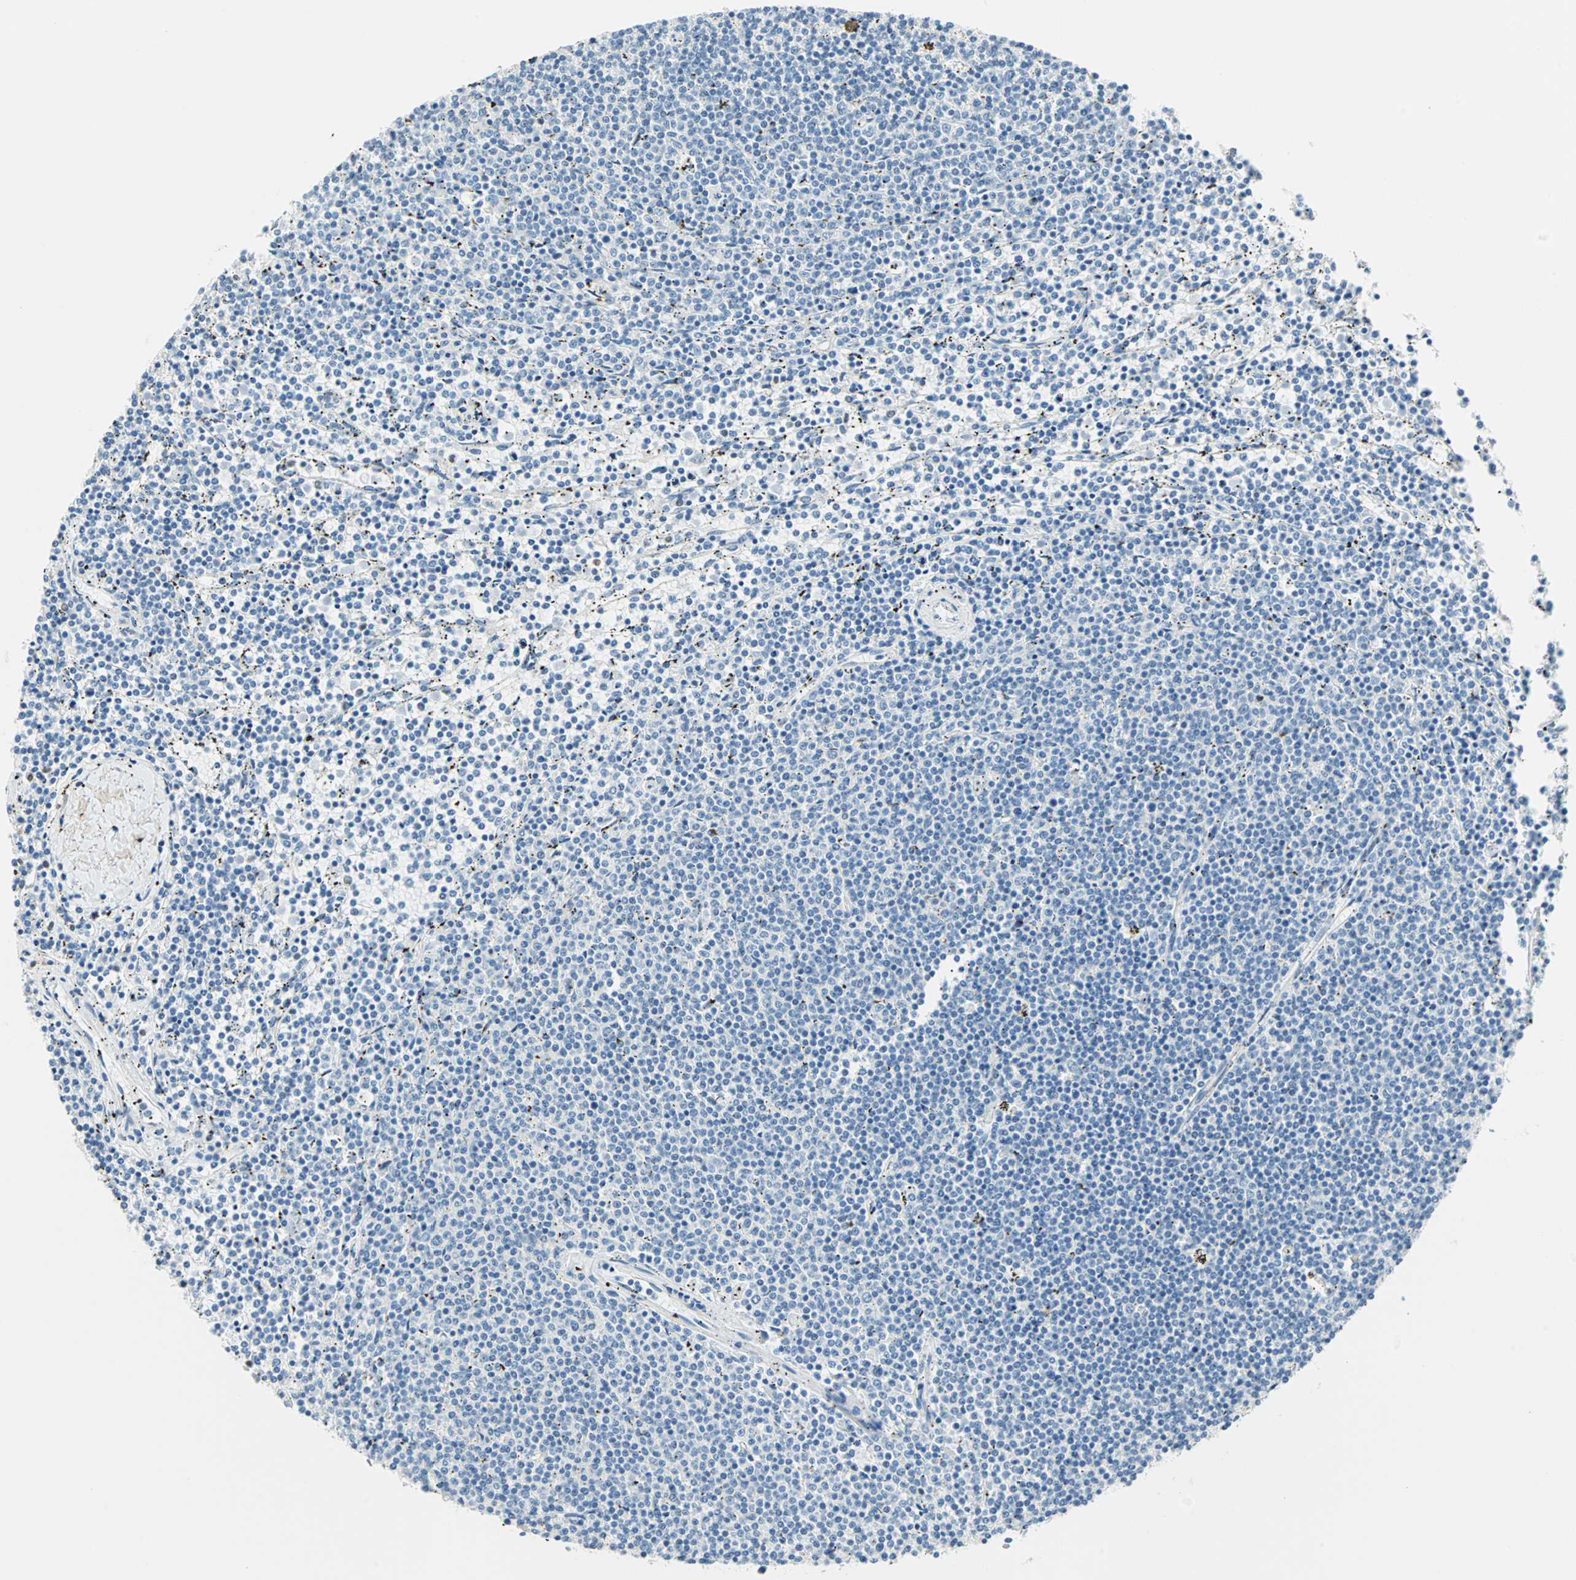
{"staining": {"intensity": "negative", "quantity": "none", "location": "none"}, "tissue": "lymphoma", "cell_type": "Tumor cells", "image_type": "cancer", "snomed": [{"axis": "morphology", "description": "Malignant lymphoma, non-Hodgkin's type, Low grade"}, {"axis": "topography", "description": "Spleen"}], "caption": "Immunohistochemistry (IHC) micrograph of malignant lymphoma, non-Hodgkin's type (low-grade) stained for a protein (brown), which exhibits no expression in tumor cells.", "gene": "MLLT10", "patient": {"sex": "female", "age": 50}}